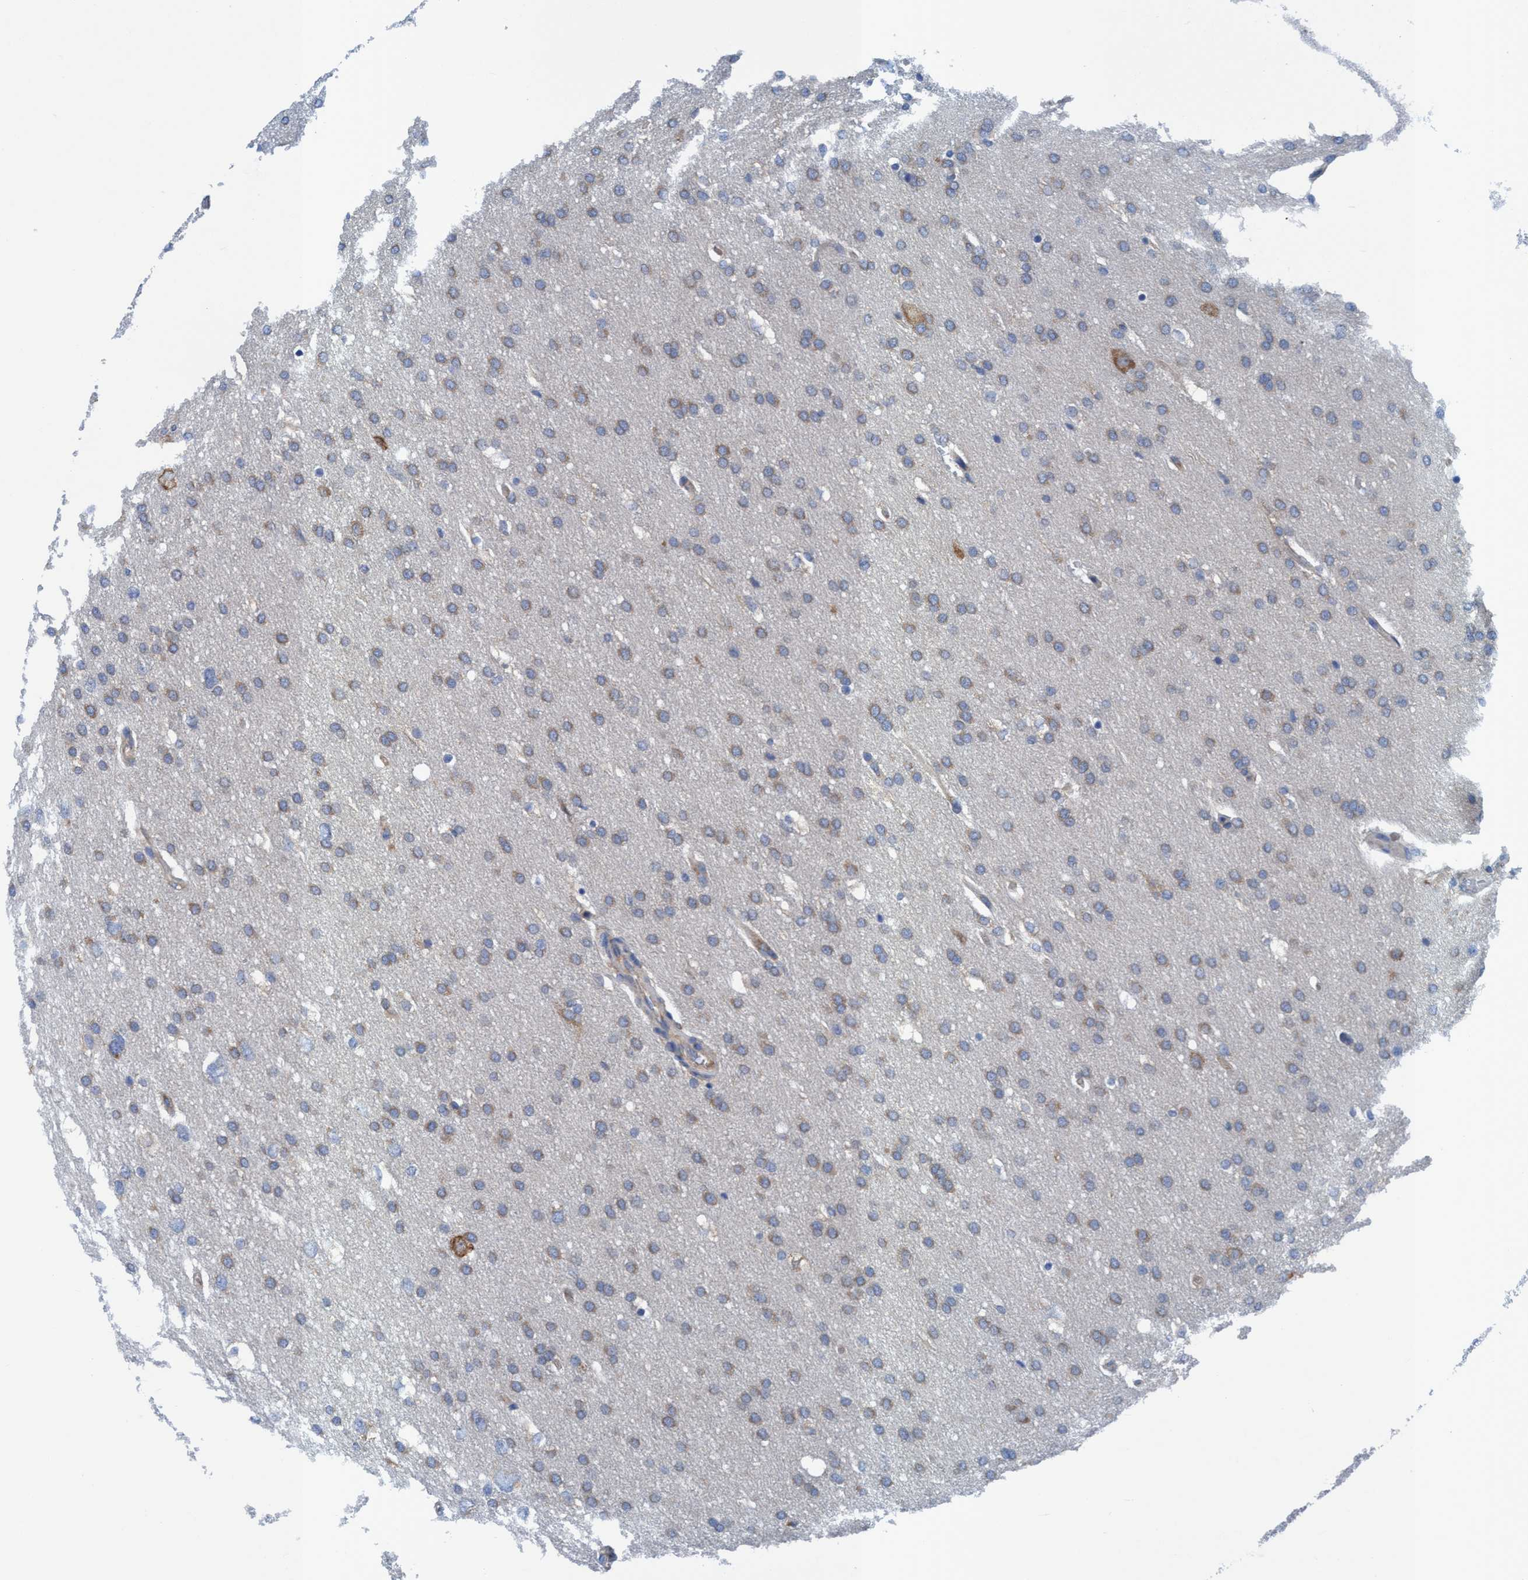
{"staining": {"intensity": "weak", "quantity": ">75%", "location": "cytoplasmic/membranous"}, "tissue": "glioma", "cell_type": "Tumor cells", "image_type": "cancer", "snomed": [{"axis": "morphology", "description": "Glioma, malignant, Low grade"}, {"axis": "topography", "description": "Brain"}], "caption": "Brown immunohistochemical staining in human glioma displays weak cytoplasmic/membranous expression in approximately >75% of tumor cells.", "gene": "NMT1", "patient": {"sex": "female", "age": 37}}